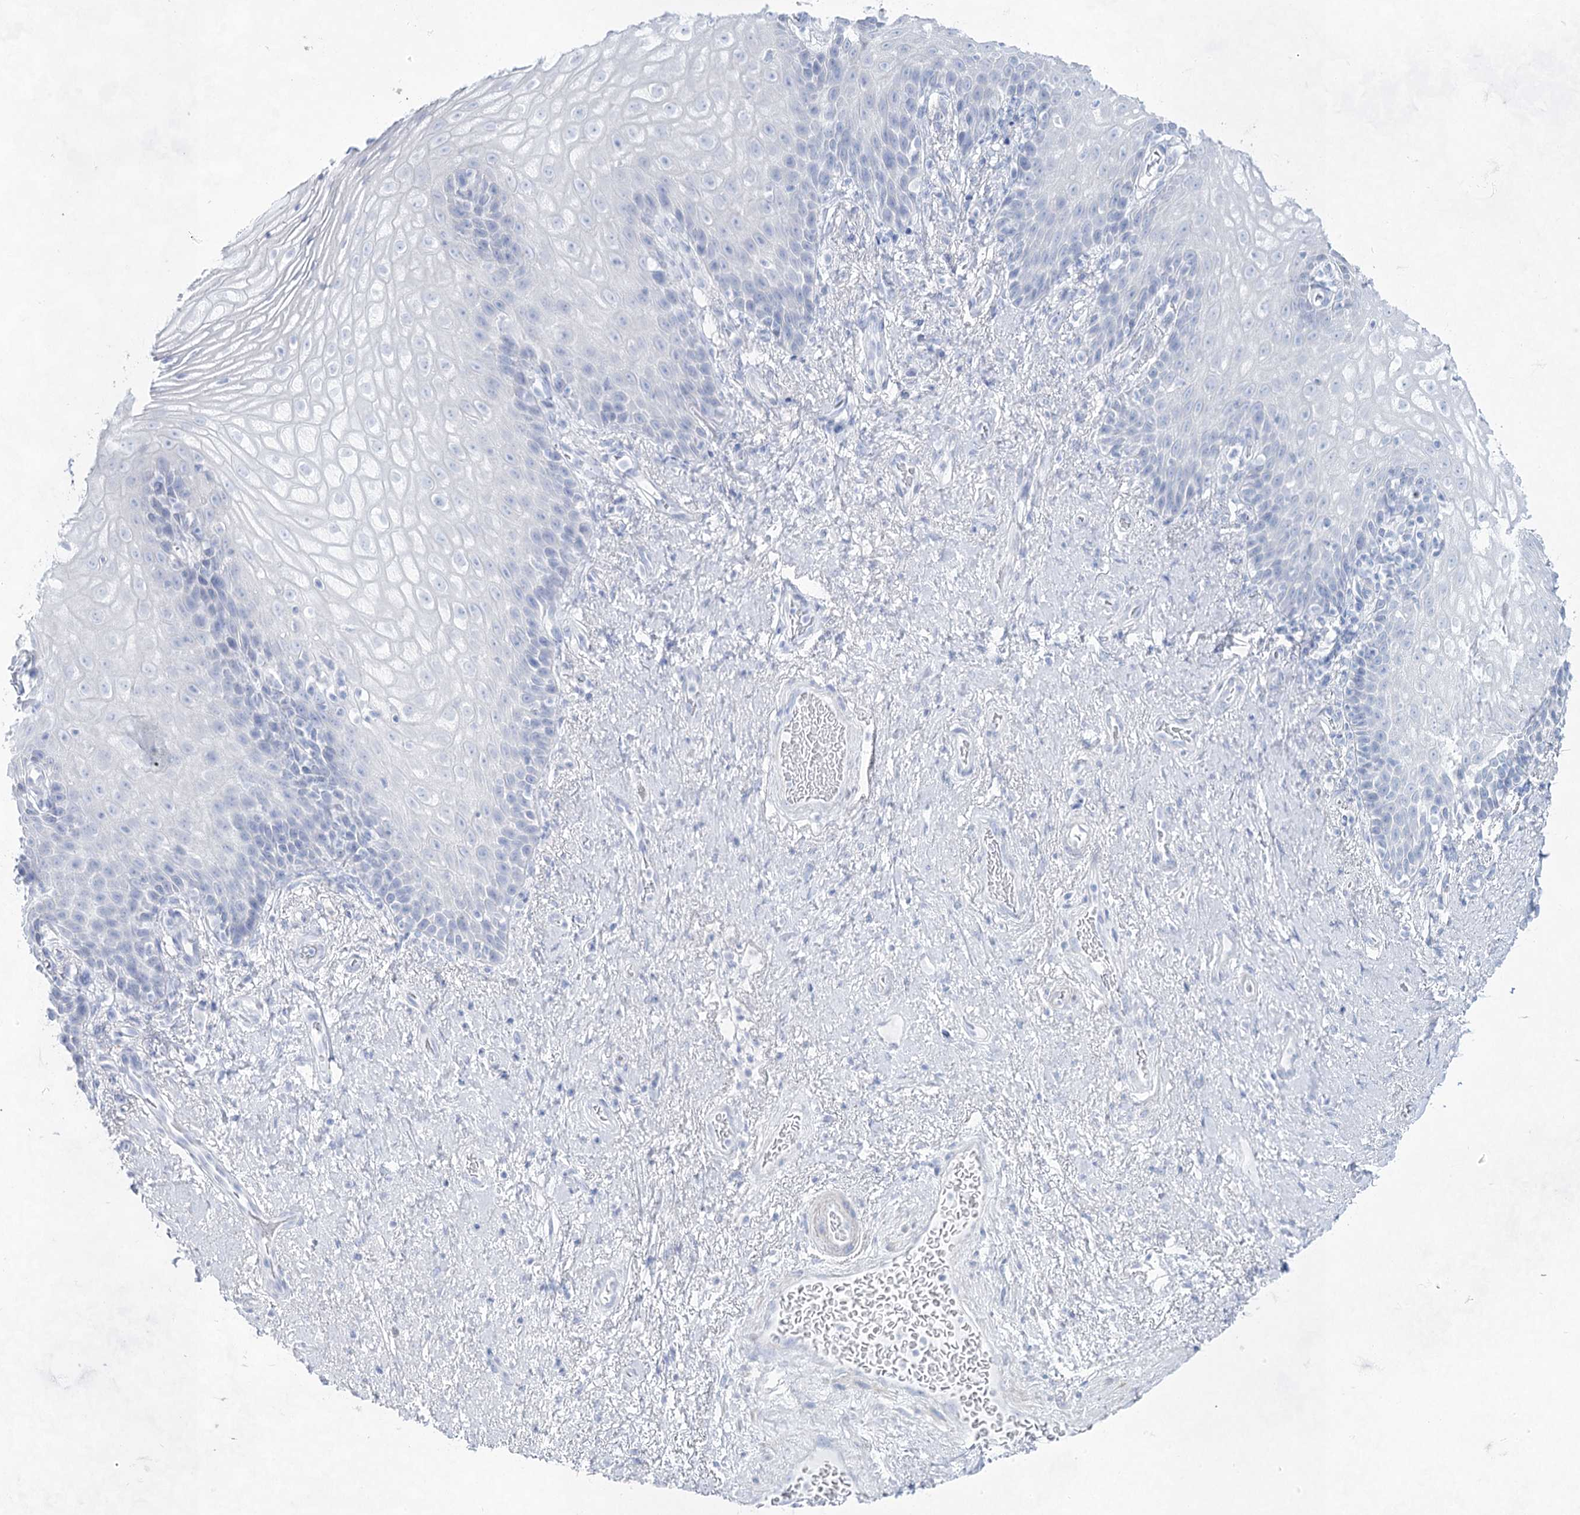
{"staining": {"intensity": "negative", "quantity": "none", "location": "none"}, "tissue": "vagina", "cell_type": "Squamous epithelial cells", "image_type": "normal", "snomed": [{"axis": "morphology", "description": "Normal tissue, NOS"}, {"axis": "topography", "description": "Vagina"}], "caption": "Immunohistochemistry of normal human vagina demonstrates no expression in squamous epithelial cells.", "gene": "ACRV1", "patient": {"sex": "female", "age": 60}}